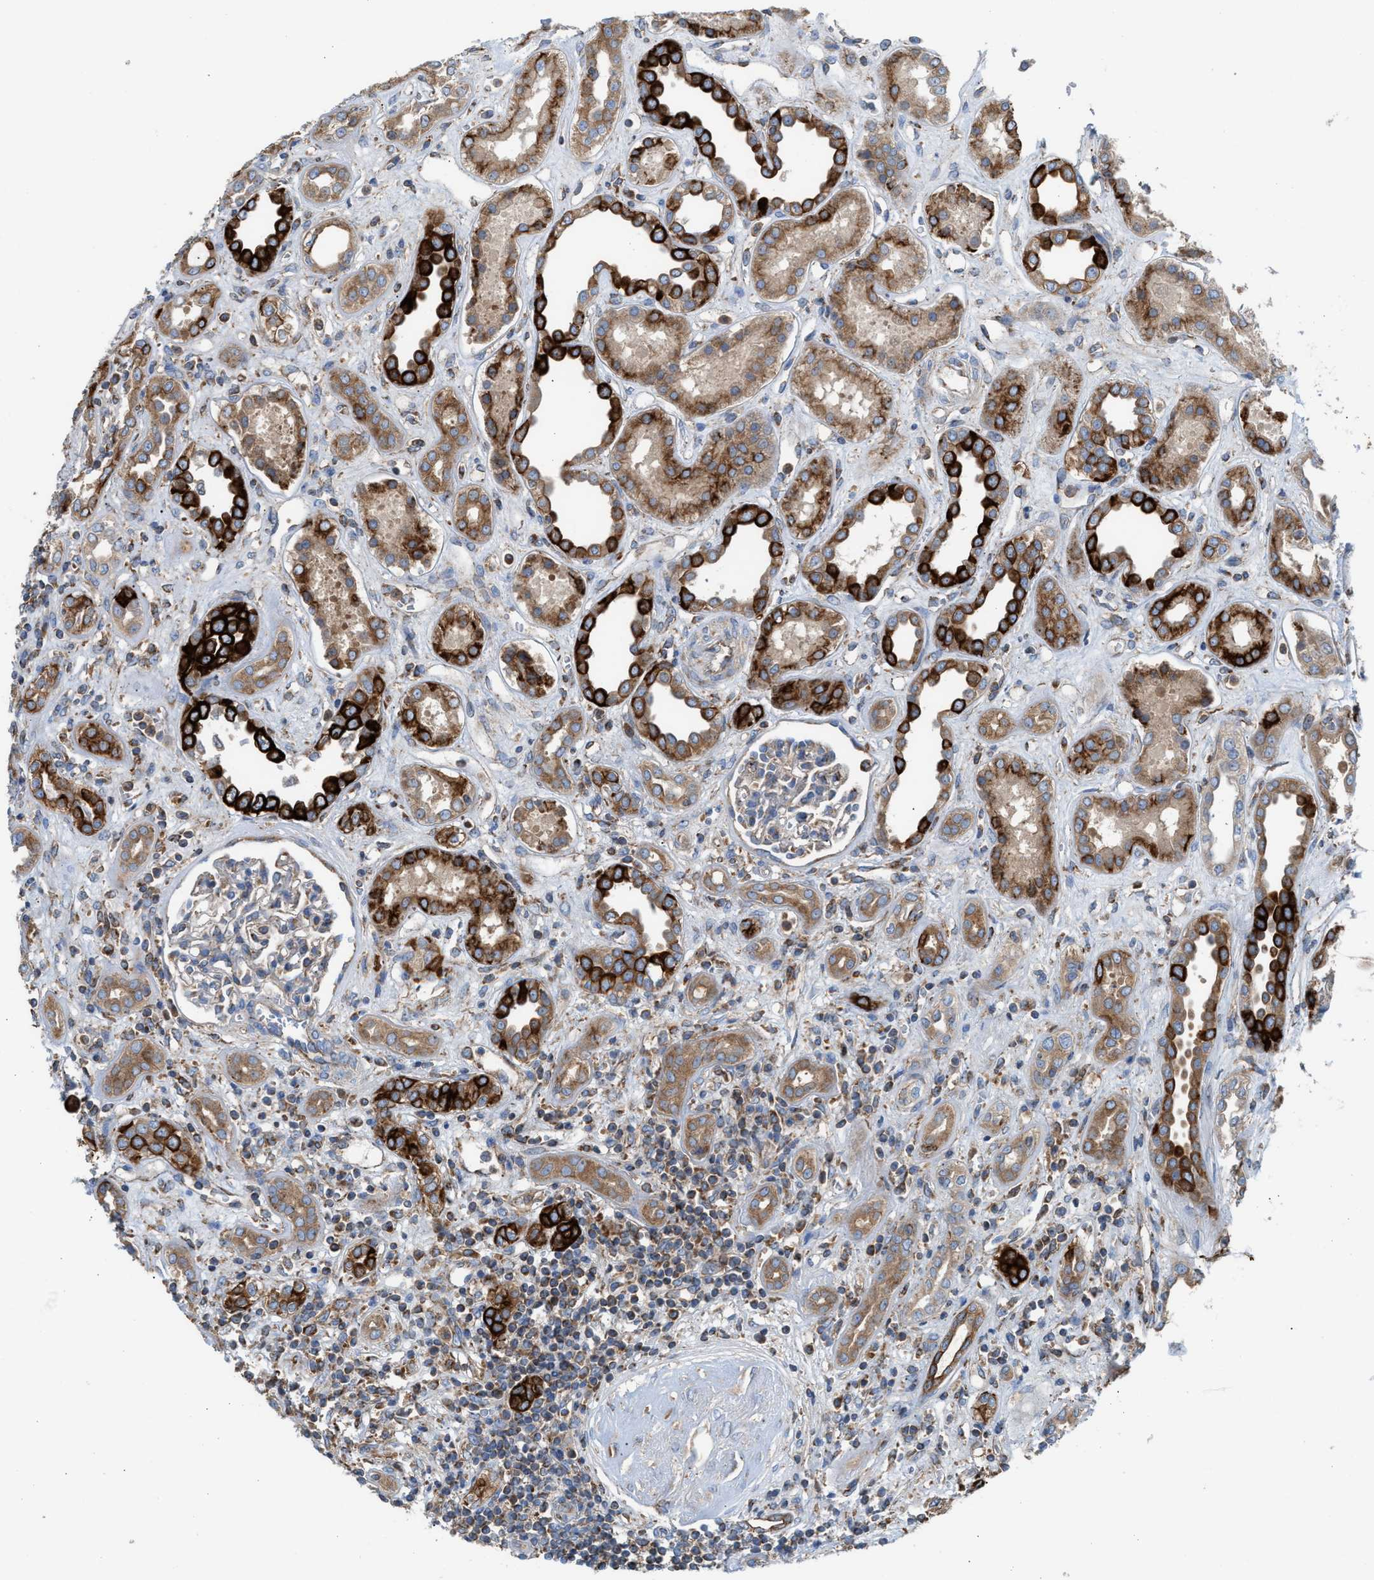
{"staining": {"intensity": "weak", "quantity": "<25%", "location": "cytoplasmic/membranous"}, "tissue": "kidney", "cell_type": "Cells in glomeruli", "image_type": "normal", "snomed": [{"axis": "morphology", "description": "Normal tissue, NOS"}, {"axis": "topography", "description": "Kidney"}], "caption": "The histopathology image demonstrates no staining of cells in glomeruli in unremarkable kidney. The staining was performed using DAB to visualize the protein expression in brown, while the nuclei were stained in blue with hematoxylin (Magnification: 20x).", "gene": "TBC1D15", "patient": {"sex": "male", "age": 59}}